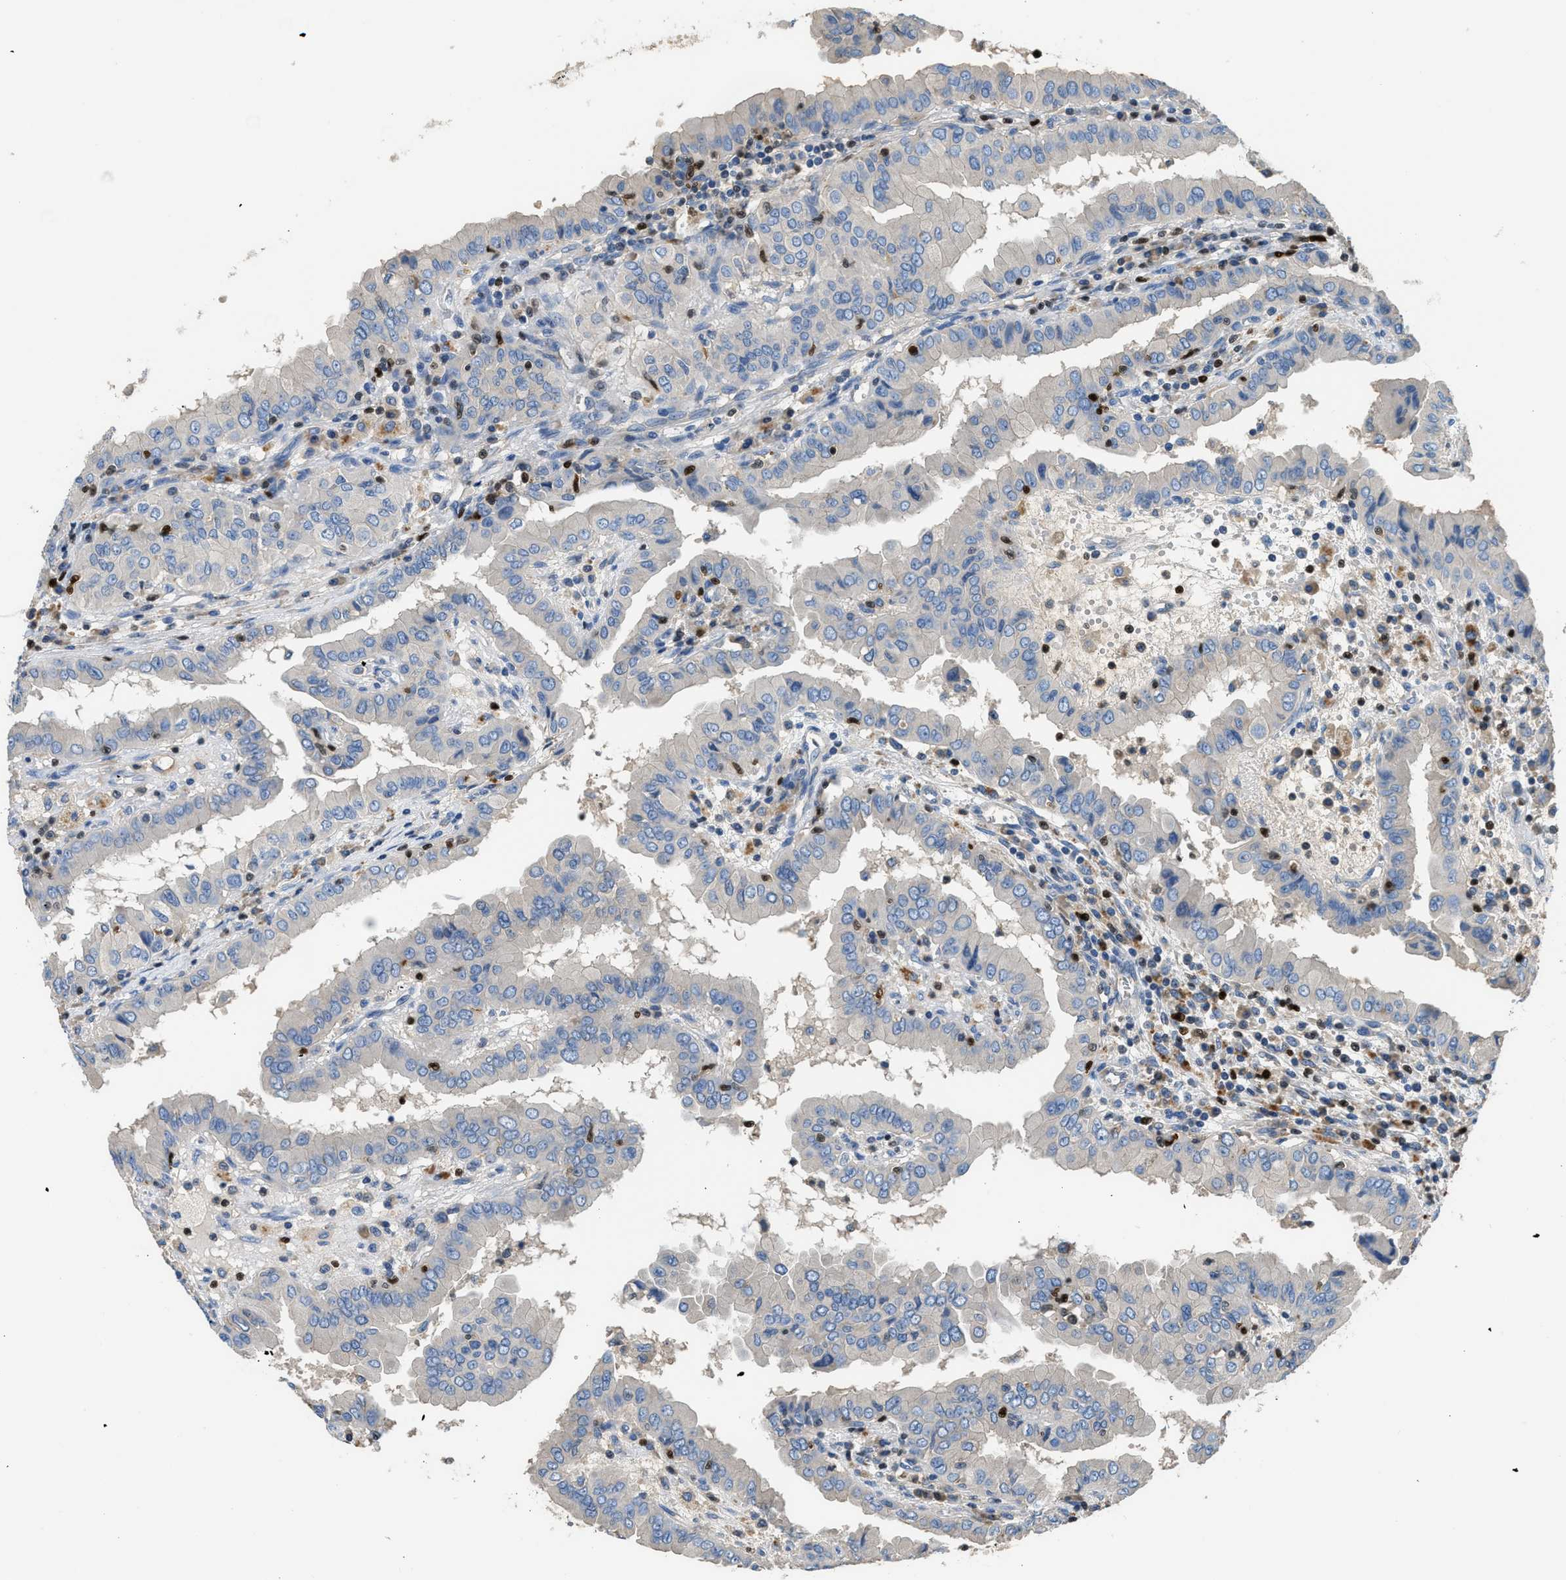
{"staining": {"intensity": "negative", "quantity": "none", "location": "none"}, "tissue": "thyroid cancer", "cell_type": "Tumor cells", "image_type": "cancer", "snomed": [{"axis": "morphology", "description": "Papillary adenocarcinoma, NOS"}, {"axis": "topography", "description": "Thyroid gland"}], "caption": "This is an IHC photomicrograph of human papillary adenocarcinoma (thyroid). There is no expression in tumor cells.", "gene": "TOX", "patient": {"sex": "male", "age": 33}}